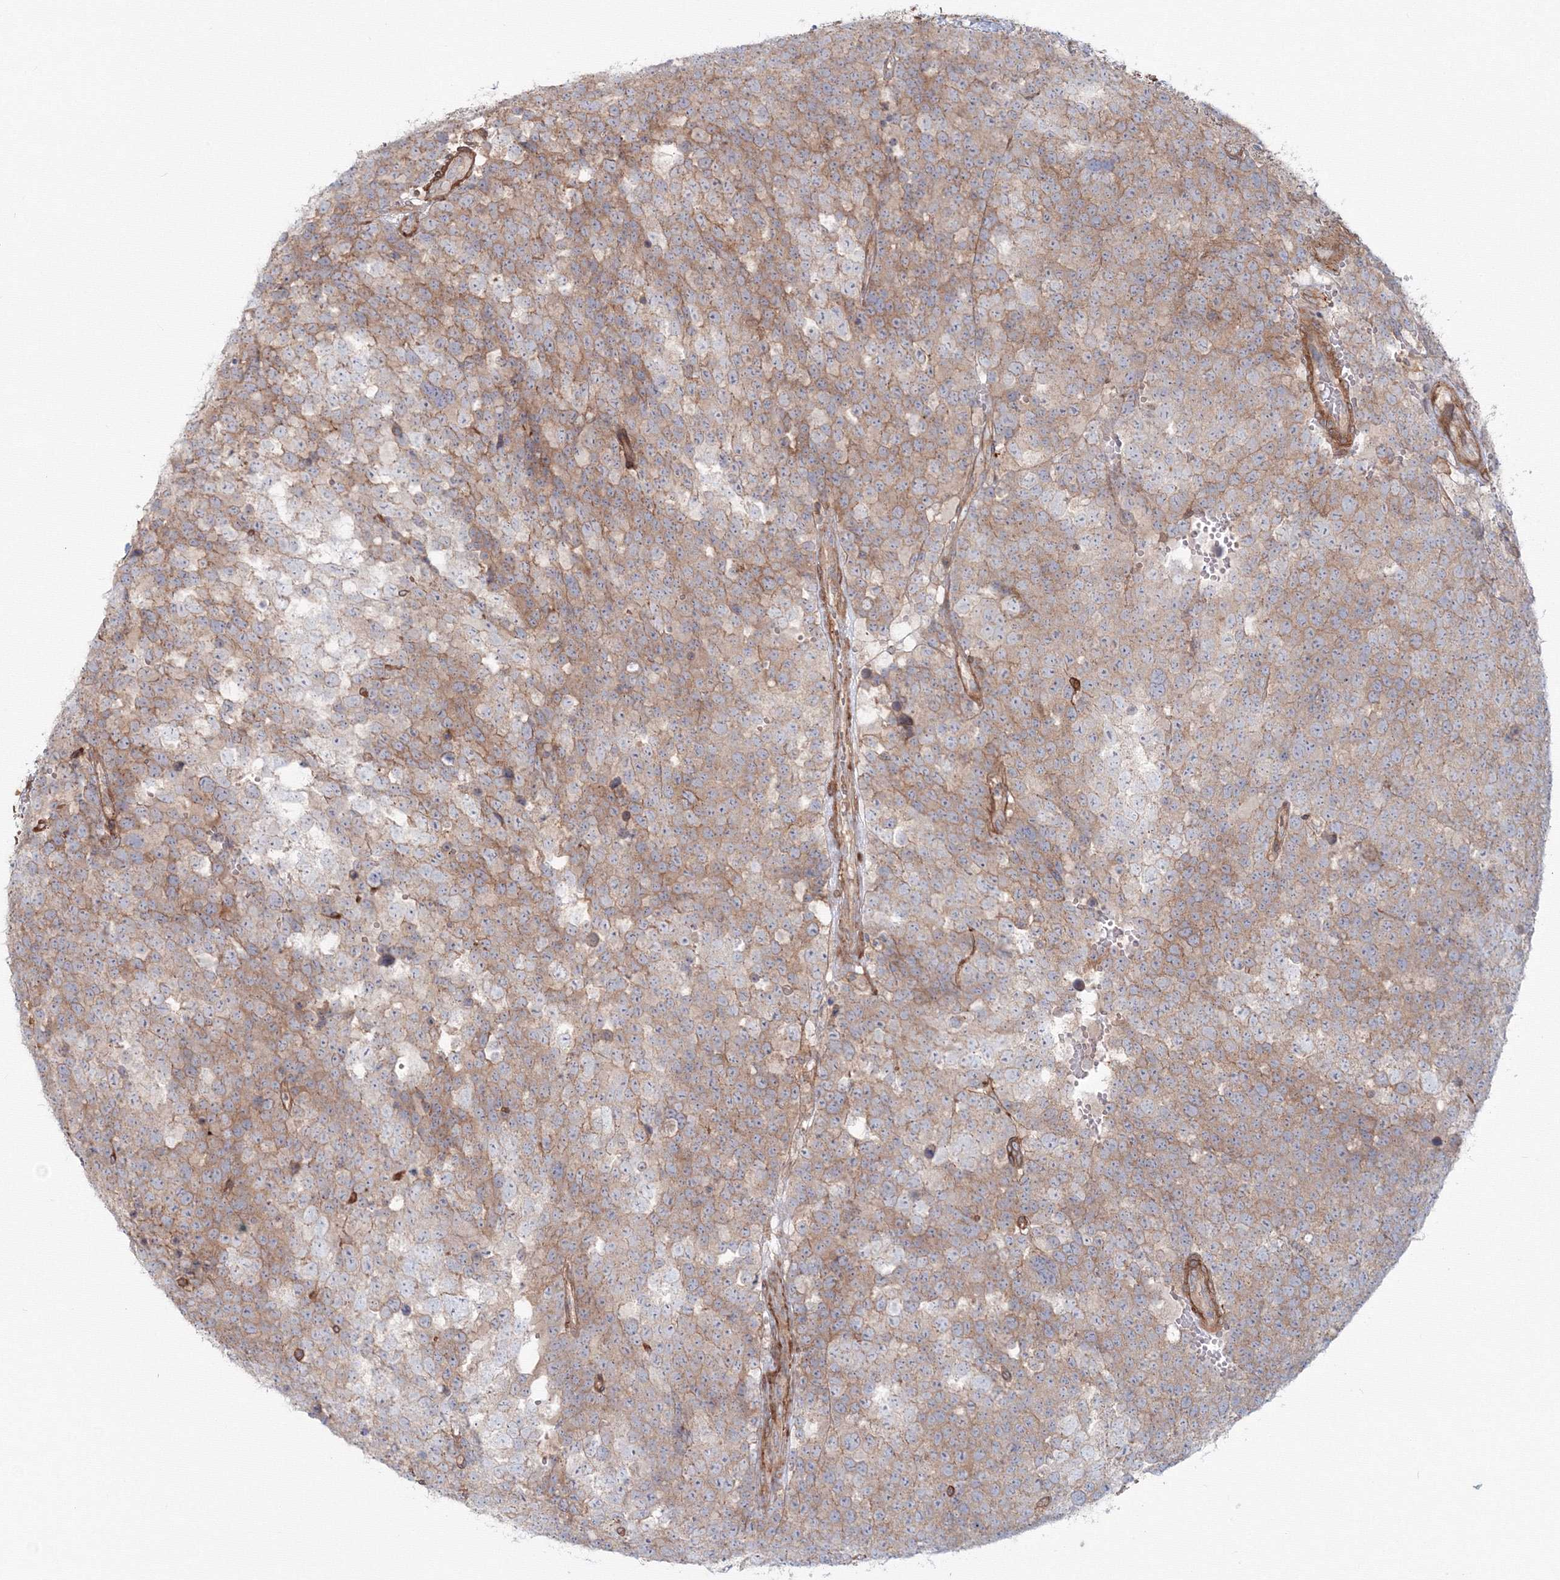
{"staining": {"intensity": "weak", "quantity": ">75%", "location": "cytoplasmic/membranous"}, "tissue": "testis cancer", "cell_type": "Tumor cells", "image_type": "cancer", "snomed": [{"axis": "morphology", "description": "Seminoma, NOS"}, {"axis": "topography", "description": "Testis"}], "caption": "Immunohistochemistry (IHC) photomicrograph of neoplastic tissue: human testis cancer stained using immunohistochemistry shows low levels of weak protein expression localized specifically in the cytoplasmic/membranous of tumor cells, appearing as a cytoplasmic/membranous brown color.", "gene": "SH3PXD2A", "patient": {"sex": "male", "age": 71}}